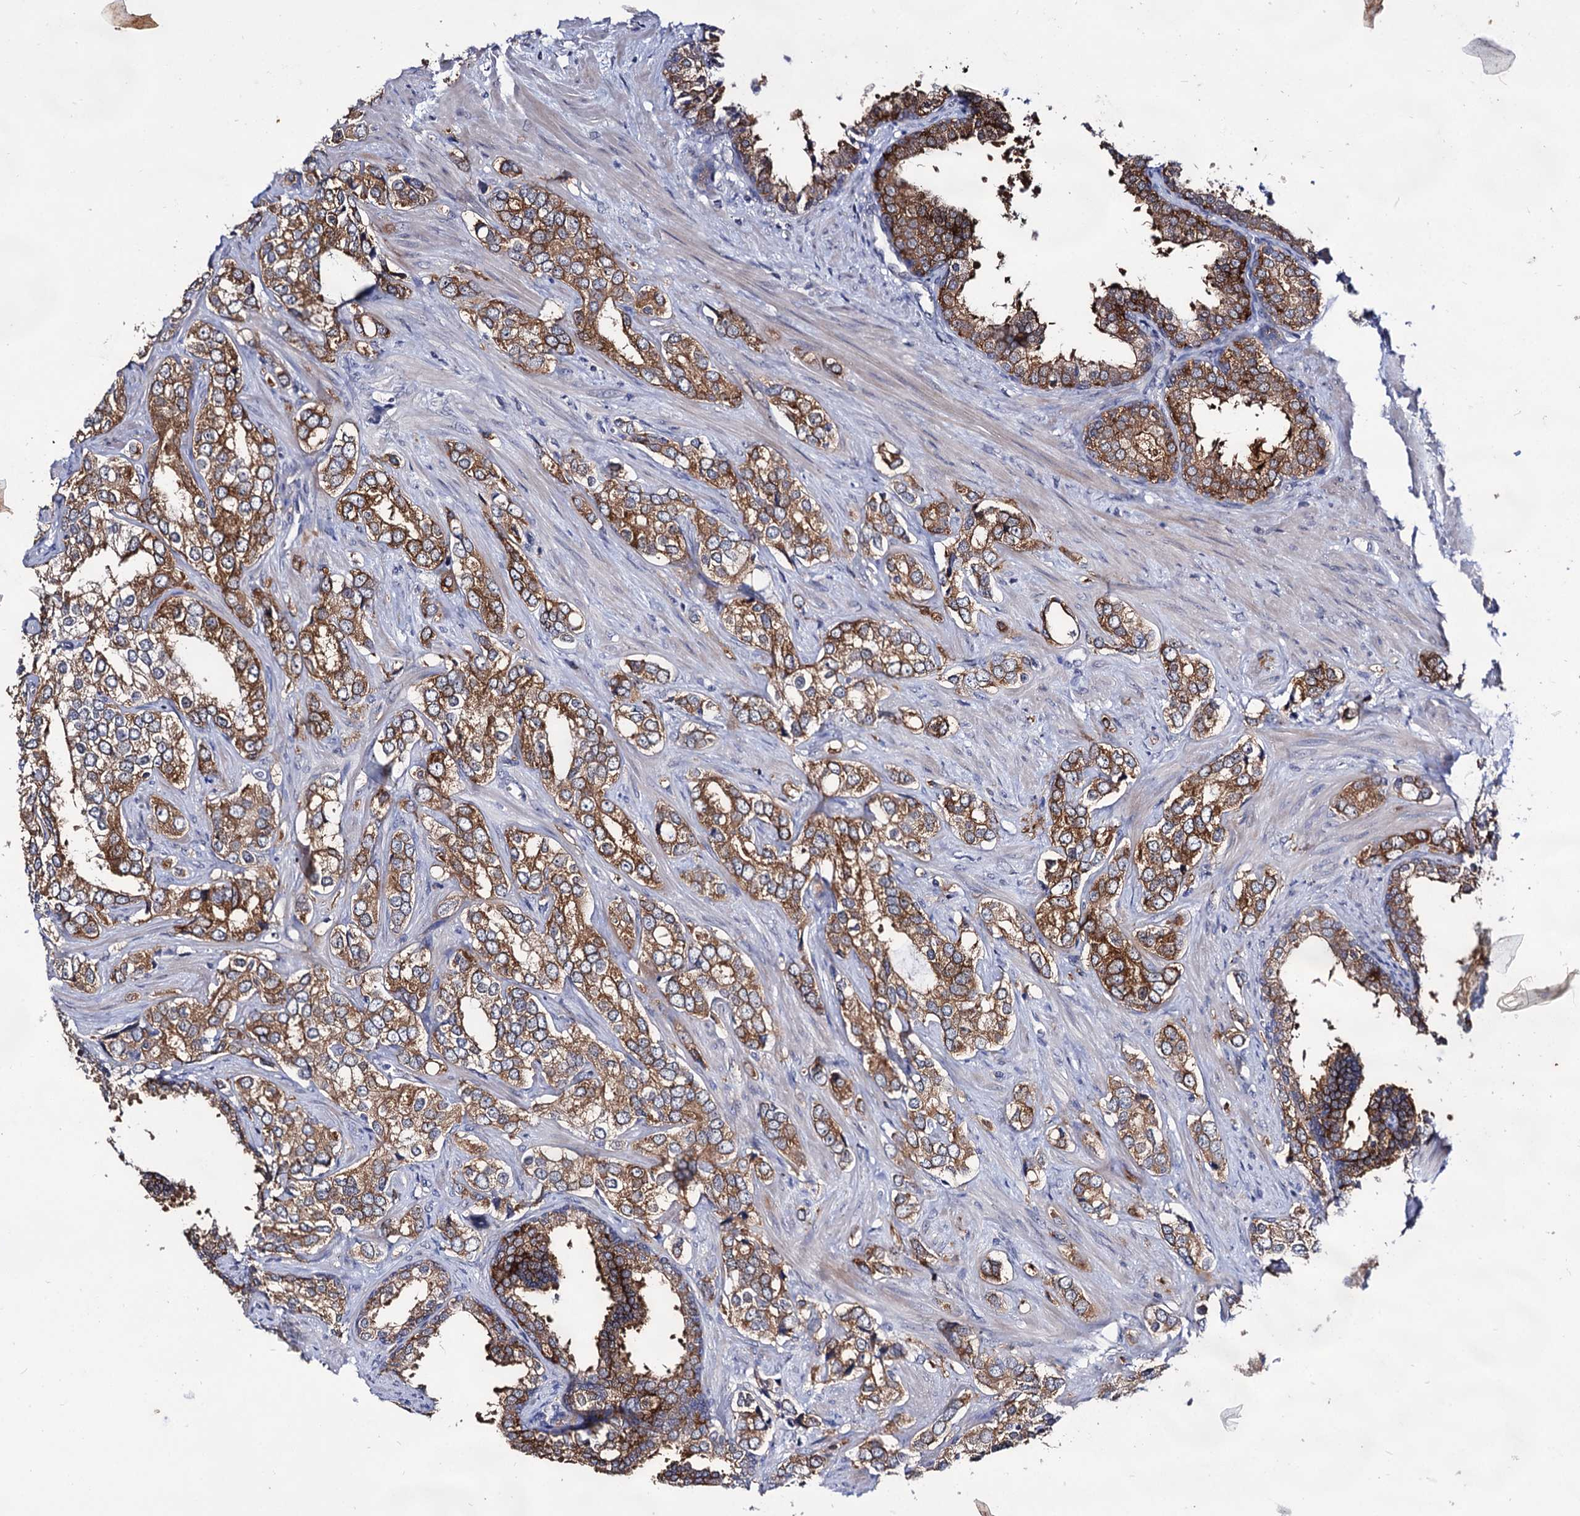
{"staining": {"intensity": "moderate", "quantity": ">75%", "location": "cytoplasmic/membranous"}, "tissue": "prostate cancer", "cell_type": "Tumor cells", "image_type": "cancer", "snomed": [{"axis": "morphology", "description": "Adenocarcinoma, High grade"}, {"axis": "topography", "description": "Prostate"}], "caption": "A micrograph showing moderate cytoplasmic/membranous expression in approximately >75% of tumor cells in prostate cancer (adenocarcinoma (high-grade)), as visualized by brown immunohistochemical staining.", "gene": "ARFIP2", "patient": {"sex": "male", "age": 66}}